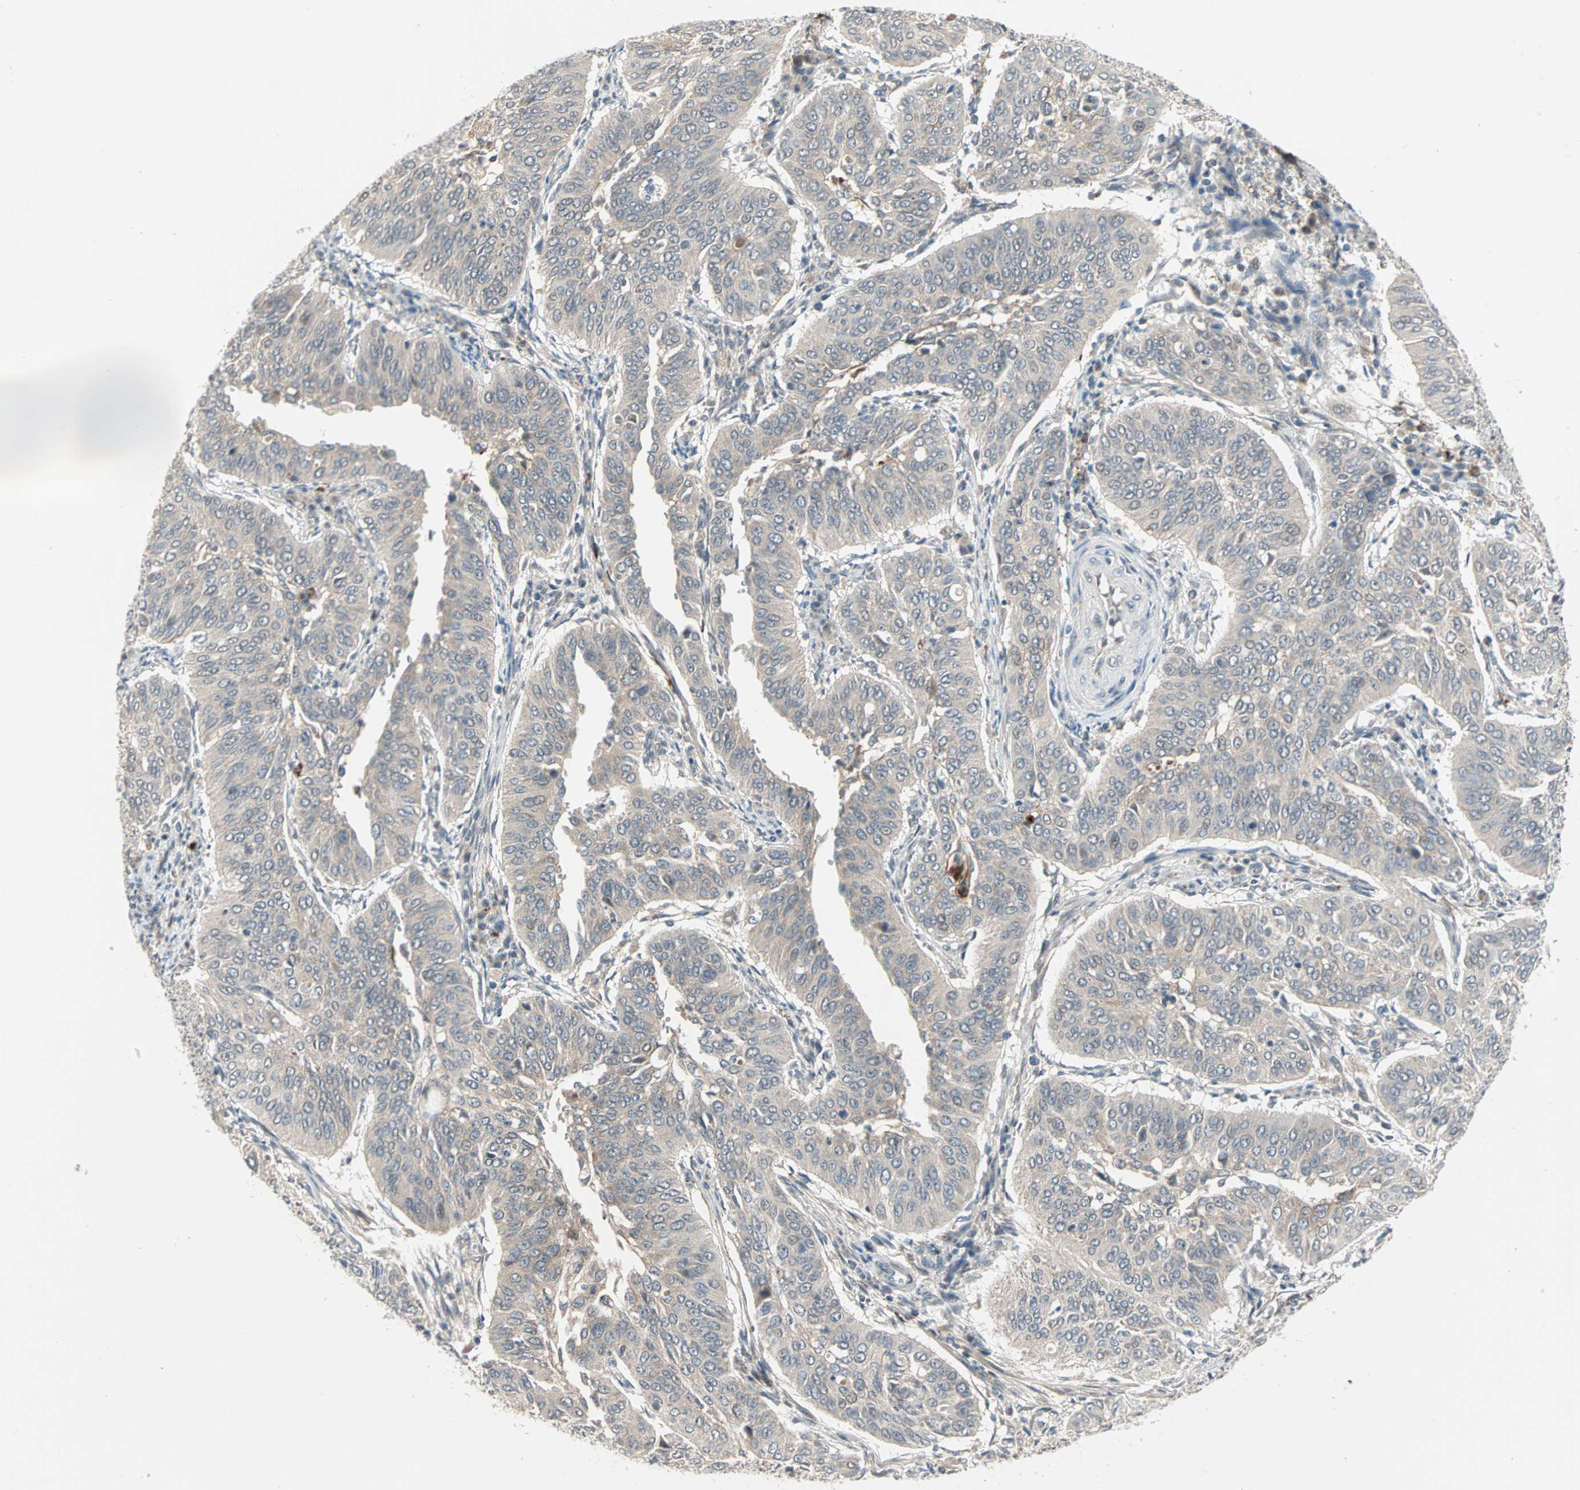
{"staining": {"intensity": "weak", "quantity": "25%-75%", "location": "cytoplasmic/membranous"}, "tissue": "cervical cancer", "cell_type": "Tumor cells", "image_type": "cancer", "snomed": [{"axis": "morphology", "description": "Normal tissue, NOS"}, {"axis": "morphology", "description": "Squamous cell carcinoma, NOS"}, {"axis": "topography", "description": "Cervix"}], "caption": "Squamous cell carcinoma (cervical) stained with a brown dye exhibits weak cytoplasmic/membranous positive expression in about 25%-75% of tumor cells.", "gene": "PROS1", "patient": {"sex": "female", "age": 39}}